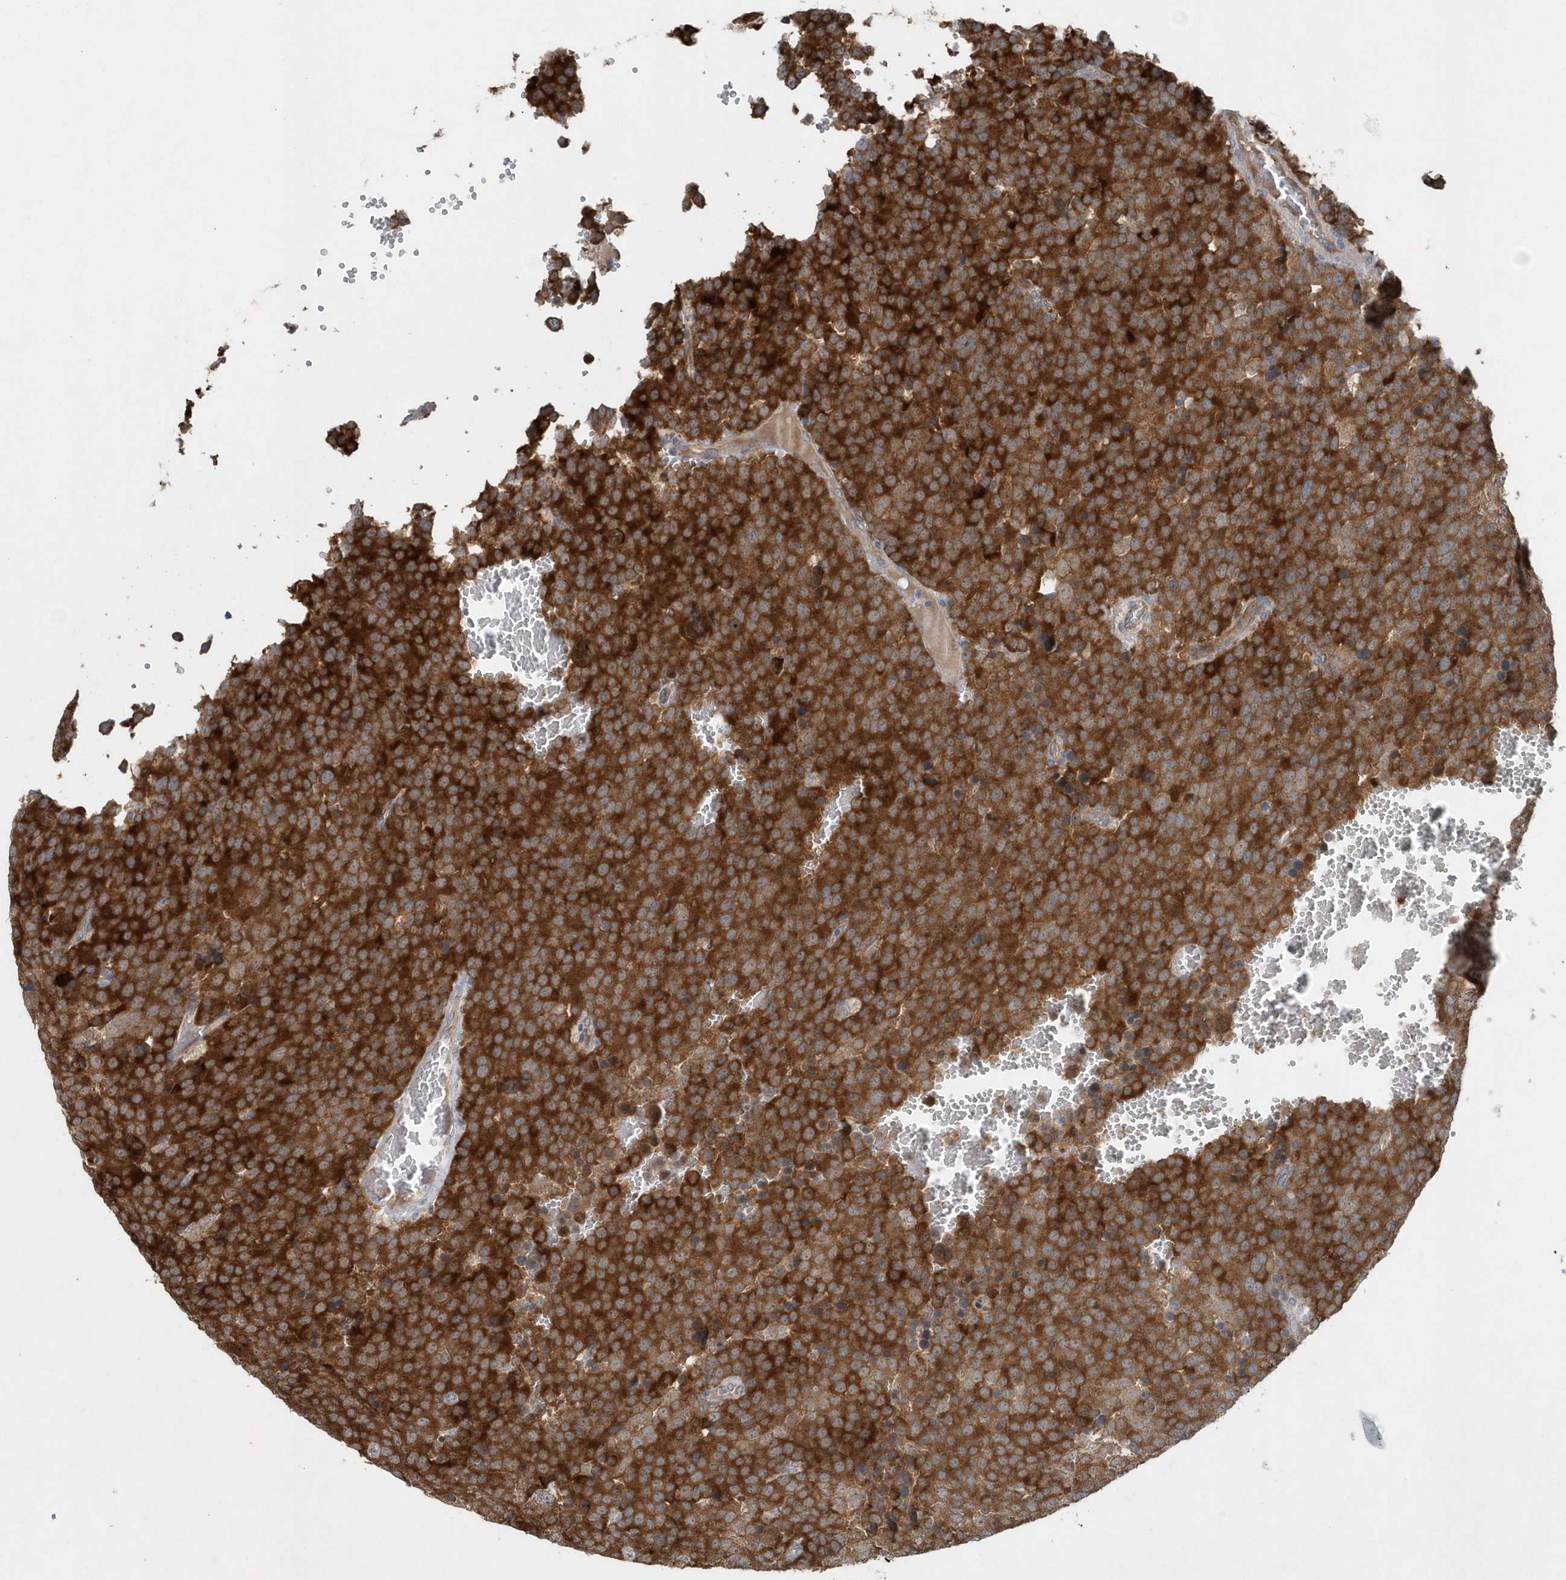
{"staining": {"intensity": "strong", "quantity": ">75%", "location": "cytoplasmic/membranous"}, "tissue": "testis cancer", "cell_type": "Tumor cells", "image_type": "cancer", "snomed": [{"axis": "morphology", "description": "Seminoma, NOS"}, {"axis": "topography", "description": "Testis"}], "caption": "The image demonstrates a brown stain indicating the presence of a protein in the cytoplasmic/membranous of tumor cells in seminoma (testis). Nuclei are stained in blue.", "gene": "MCC", "patient": {"sex": "male", "age": 71}}